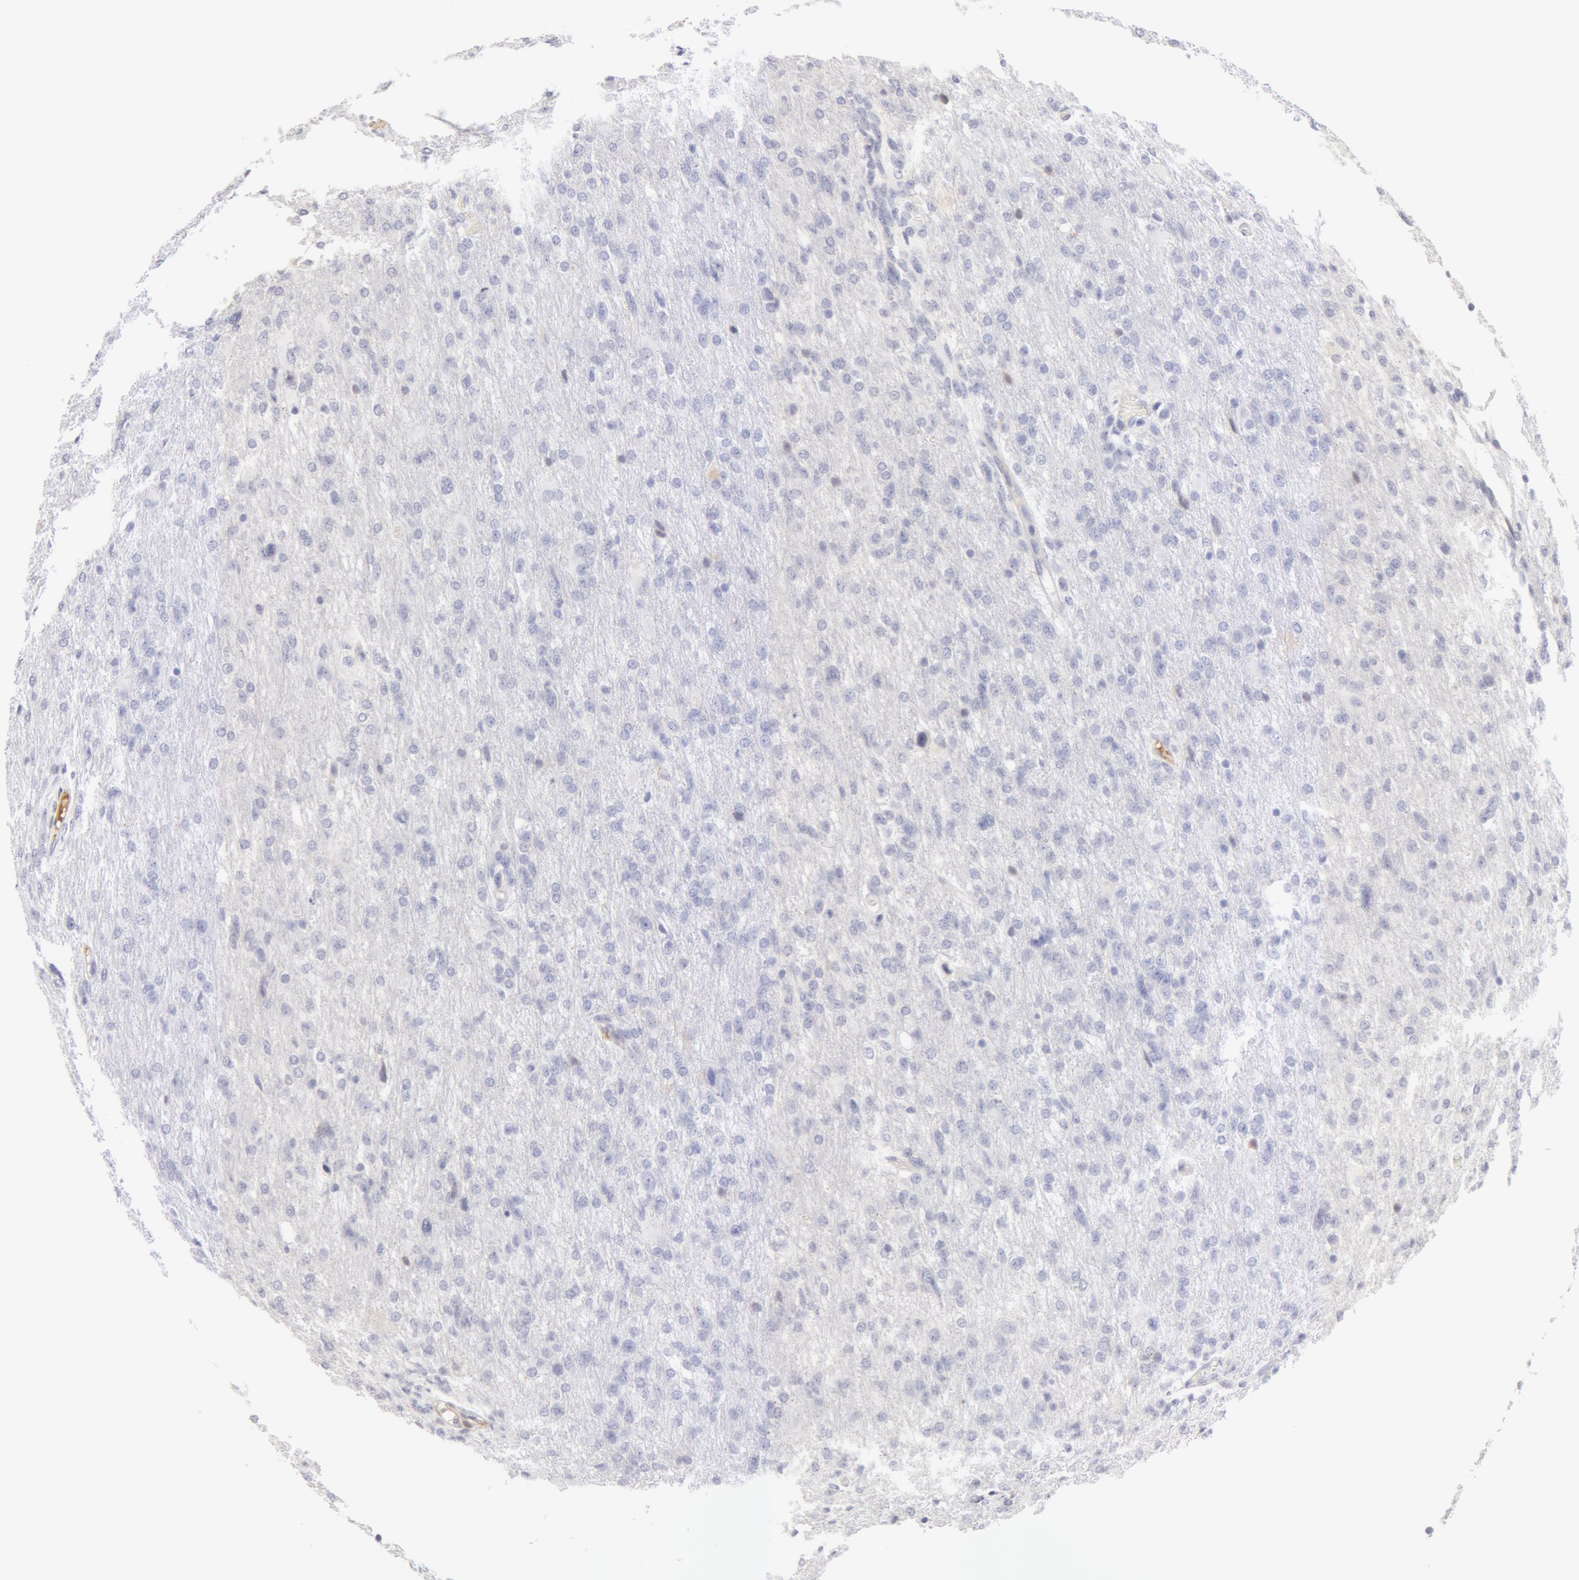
{"staining": {"intensity": "negative", "quantity": "none", "location": "none"}, "tissue": "glioma", "cell_type": "Tumor cells", "image_type": "cancer", "snomed": [{"axis": "morphology", "description": "Glioma, malignant, High grade"}, {"axis": "topography", "description": "Brain"}], "caption": "The image reveals no staining of tumor cells in malignant glioma (high-grade).", "gene": "AHSG", "patient": {"sex": "male", "age": 68}}